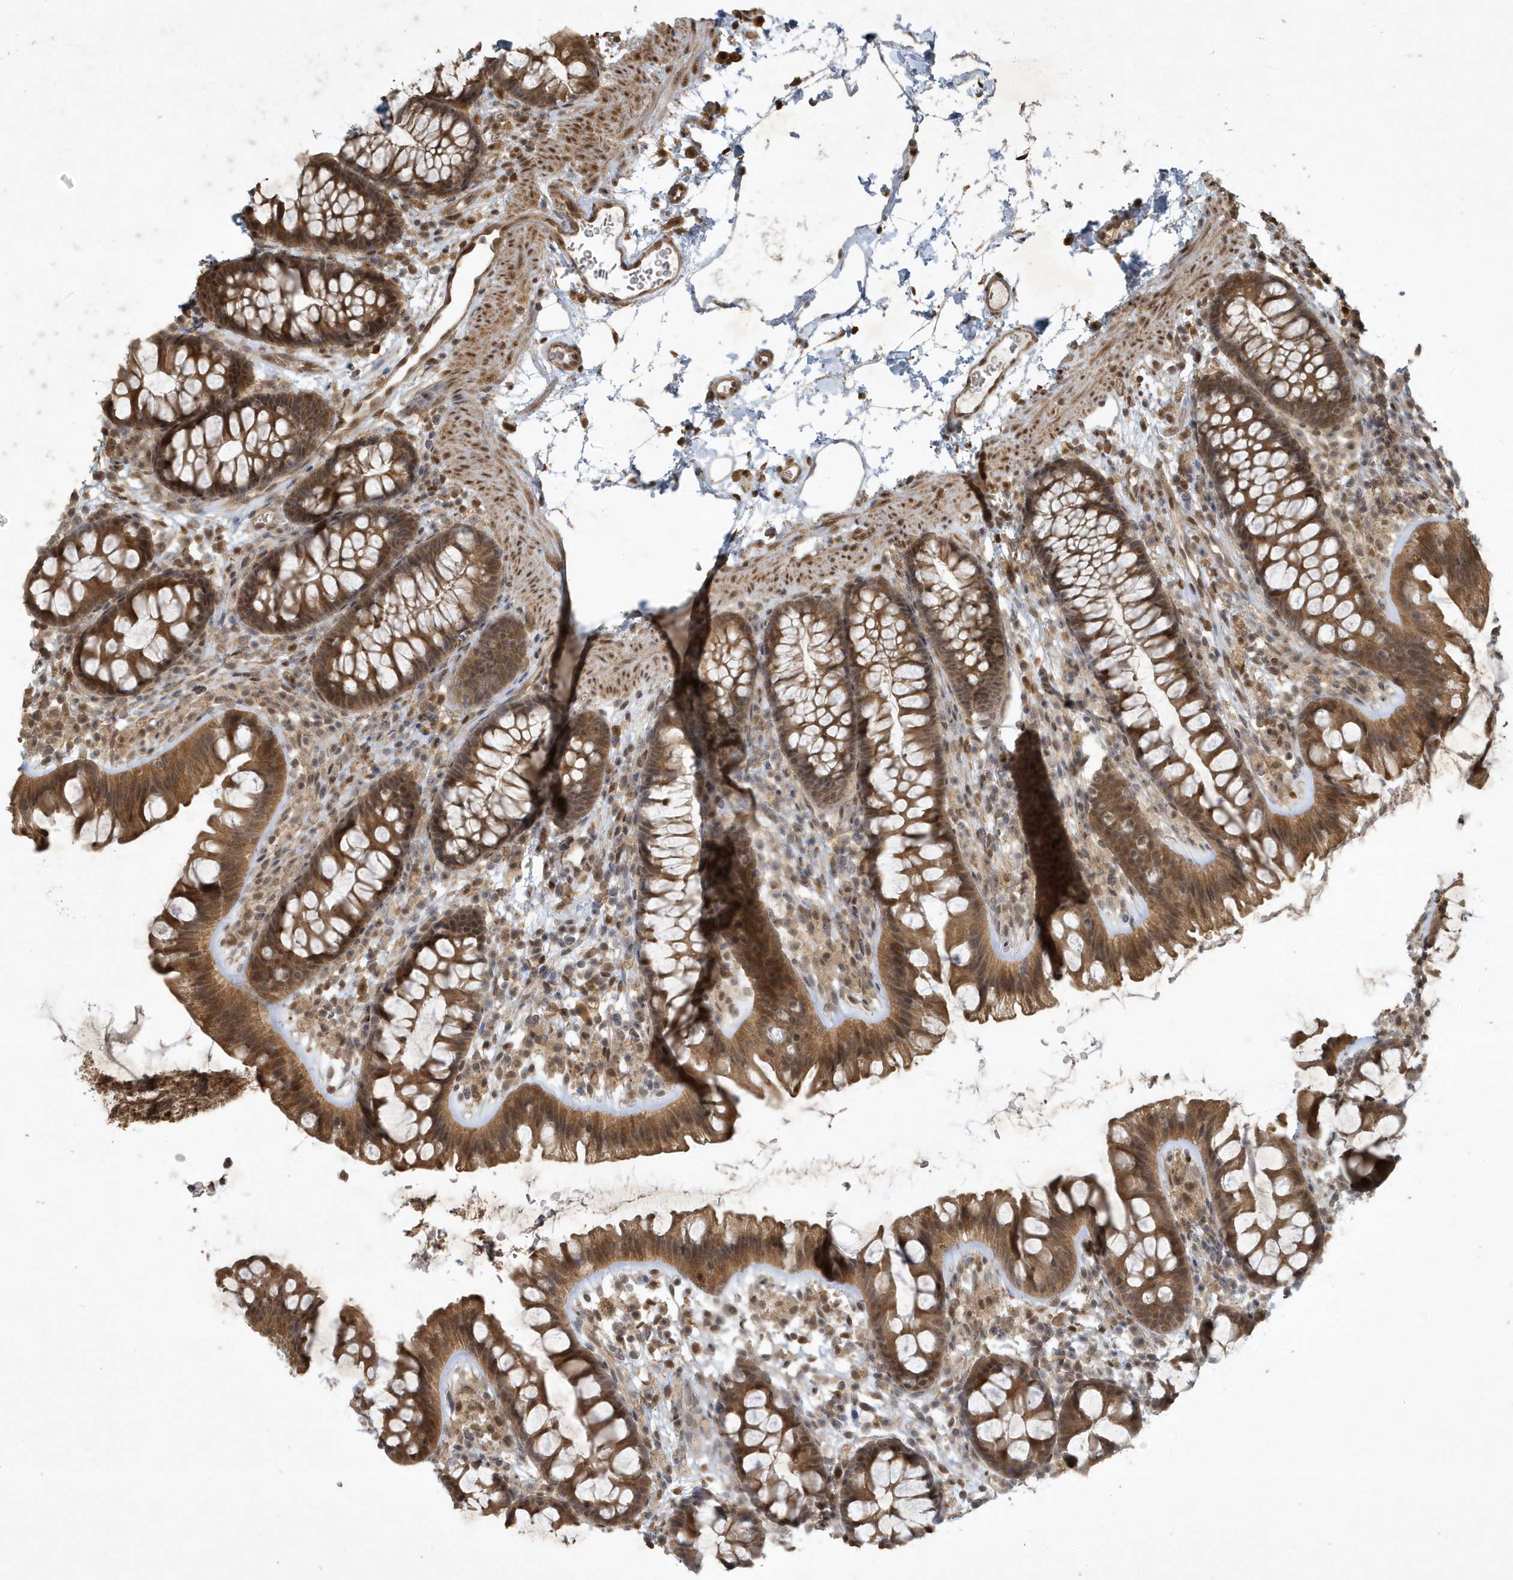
{"staining": {"intensity": "moderate", "quantity": ">75%", "location": "cytoplasmic/membranous,nuclear"}, "tissue": "colon", "cell_type": "Endothelial cells", "image_type": "normal", "snomed": [{"axis": "morphology", "description": "Normal tissue, NOS"}, {"axis": "topography", "description": "Colon"}], "caption": "Immunohistochemical staining of benign human colon reveals medium levels of moderate cytoplasmic/membranous,nuclear expression in about >75% of endothelial cells. The staining was performed using DAB (3,3'-diaminobenzidine) to visualize the protein expression in brown, while the nuclei were stained in blue with hematoxylin (Magnification: 20x).", "gene": "HSPA1A", "patient": {"sex": "female", "age": 62}}